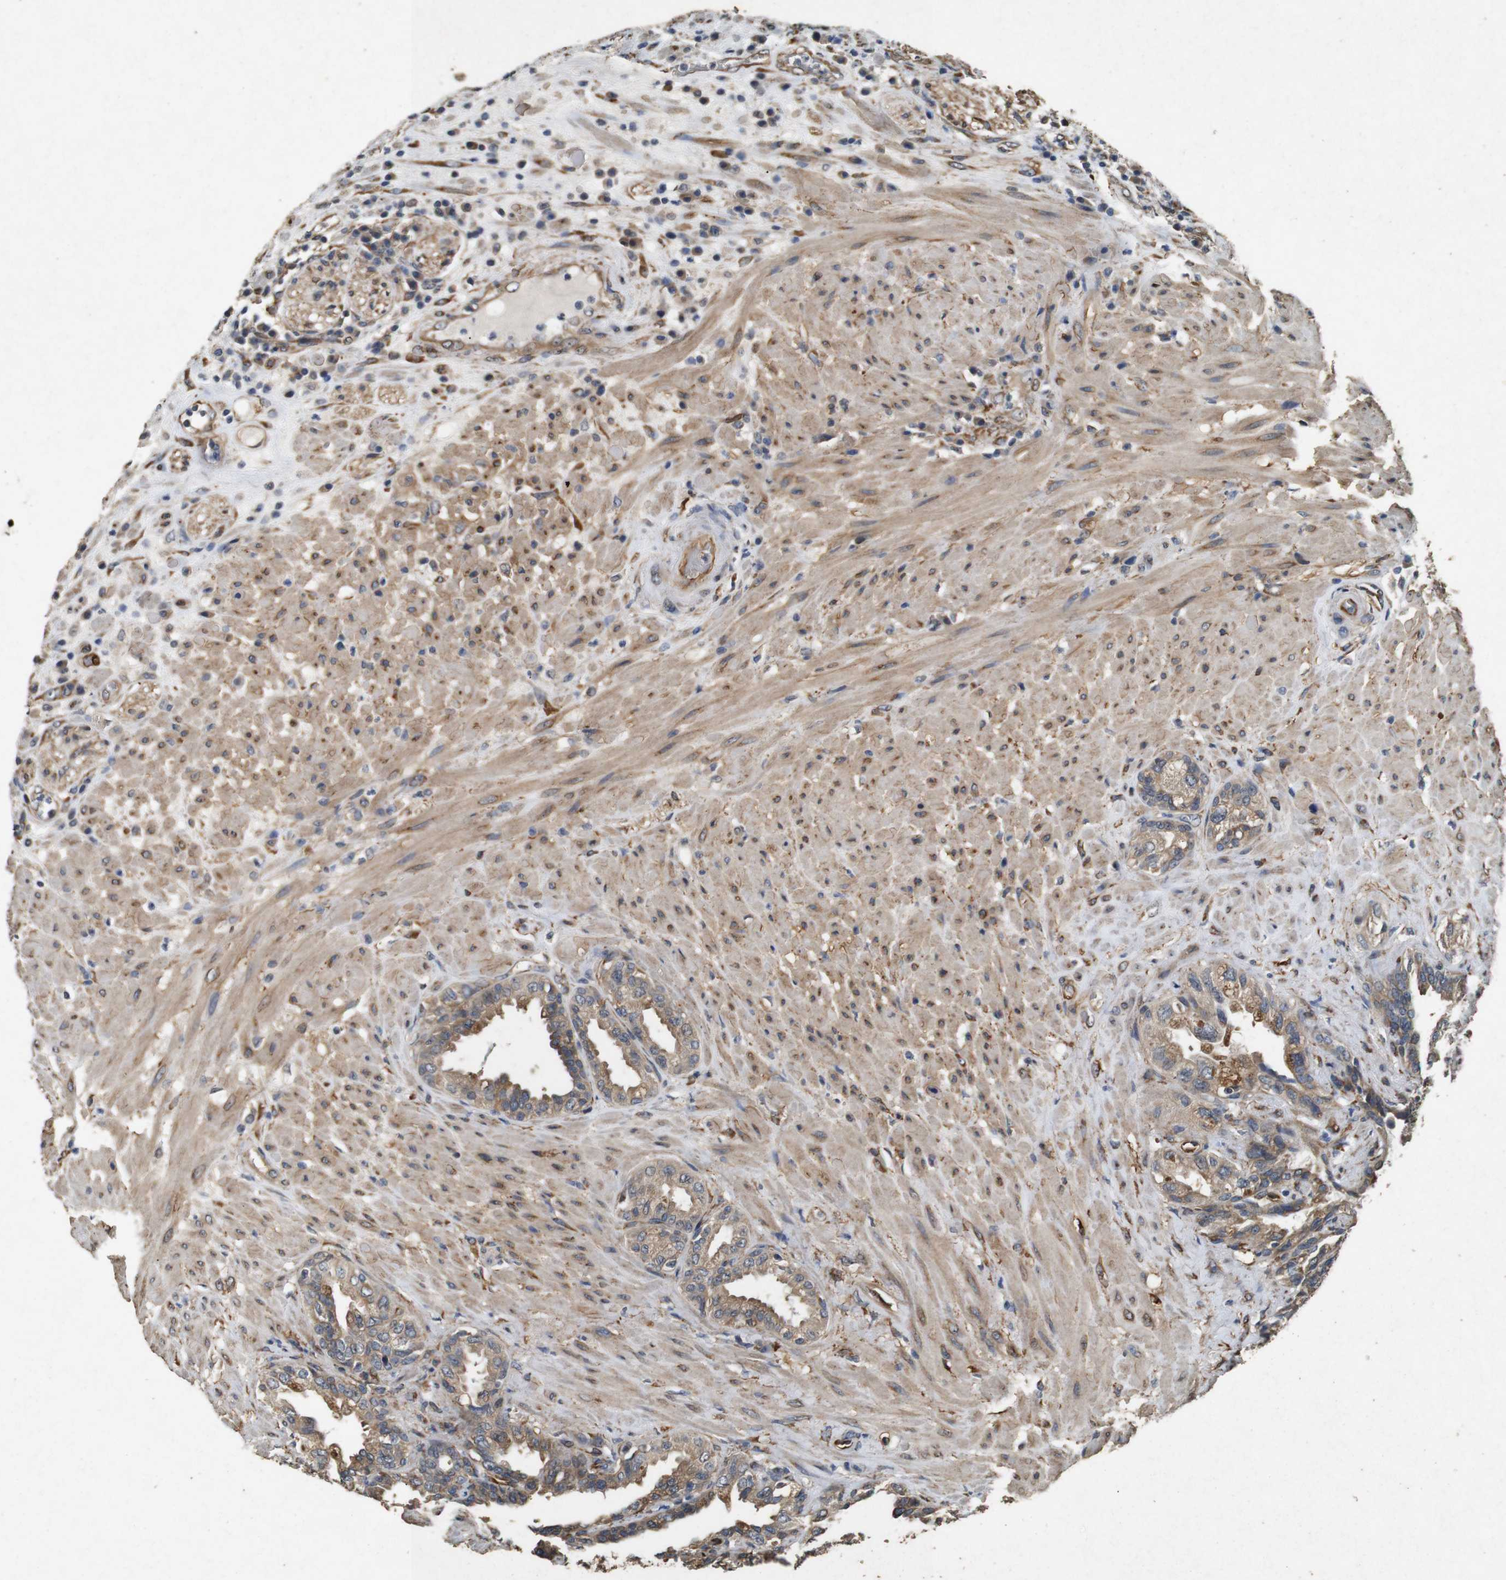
{"staining": {"intensity": "moderate", "quantity": ">75%", "location": "cytoplasmic/membranous"}, "tissue": "seminal vesicle", "cell_type": "Glandular cells", "image_type": "normal", "snomed": [{"axis": "morphology", "description": "Normal tissue, NOS"}, {"axis": "topography", "description": "Seminal veicle"}], "caption": "A brown stain shows moderate cytoplasmic/membranous expression of a protein in glandular cells of normal seminal vesicle. (Brightfield microscopy of DAB IHC at high magnification).", "gene": "CNPY4", "patient": {"sex": "male", "age": 61}}